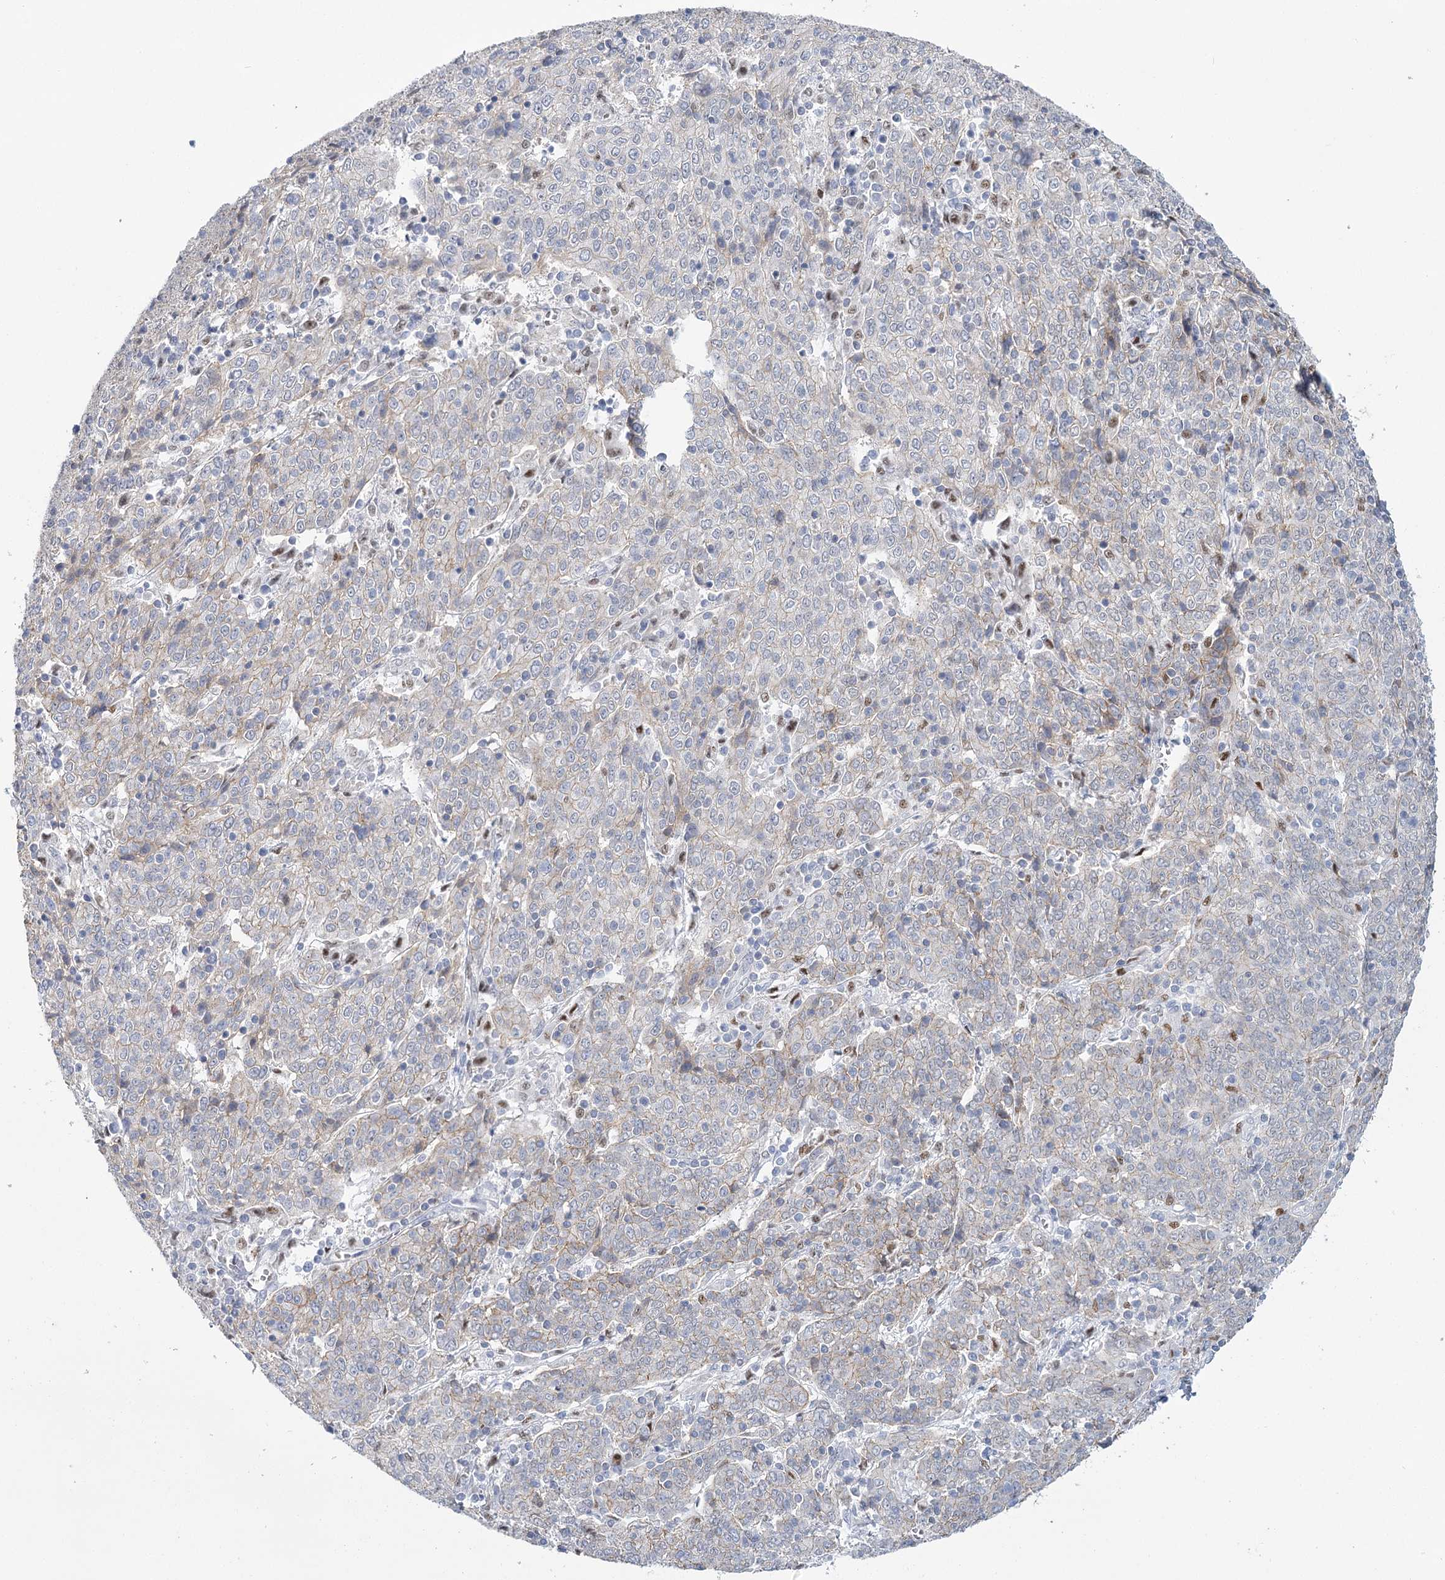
{"staining": {"intensity": "negative", "quantity": "none", "location": "none"}, "tissue": "cervical cancer", "cell_type": "Tumor cells", "image_type": "cancer", "snomed": [{"axis": "morphology", "description": "Squamous cell carcinoma, NOS"}, {"axis": "topography", "description": "Cervix"}], "caption": "This is a photomicrograph of immunohistochemistry (IHC) staining of squamous cell carcinoma (cervical), which shows no staining in tumor cells. Nuclei are stained in blue.", "gene": "IGSF3", "patient": {"sex": "female", "age": 67}}